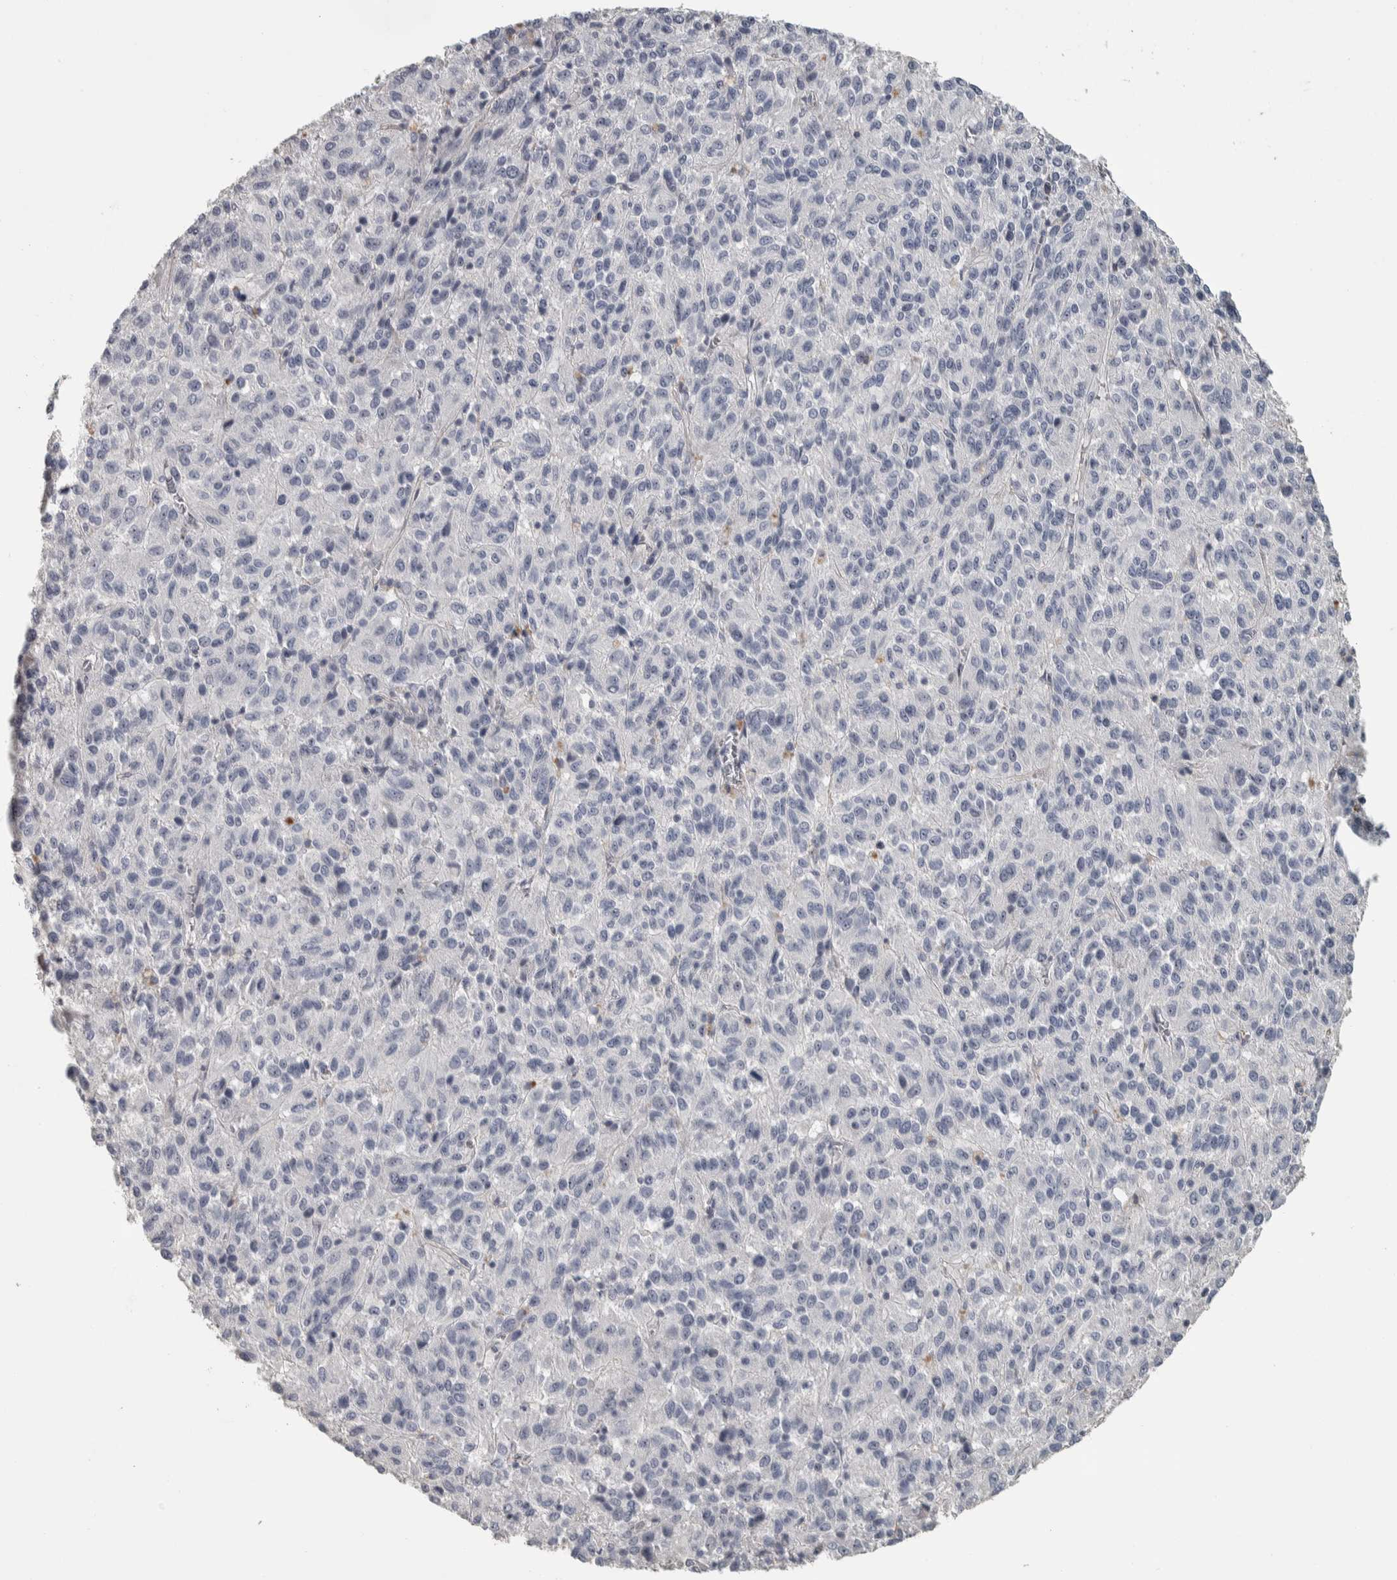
{"staining": {"intensity": "negative", "quantity": "none", "location": "none"}, "tissue": "melanoma", "cell_type": "Tumor cells", "image_type": "cancer", "snomed": [{"axis": "morphology", "description": "Malignant melanoma, Metastatic site"}, {"axis": "topography", "description": "Lung"}], "caption": "An immunohistochemistry photomicrograph of melanoma is shown. There is no staining in tumor cells of melanoma.", "gene": "DCAF10", "patient": {"sex": "male", "age": 64}}